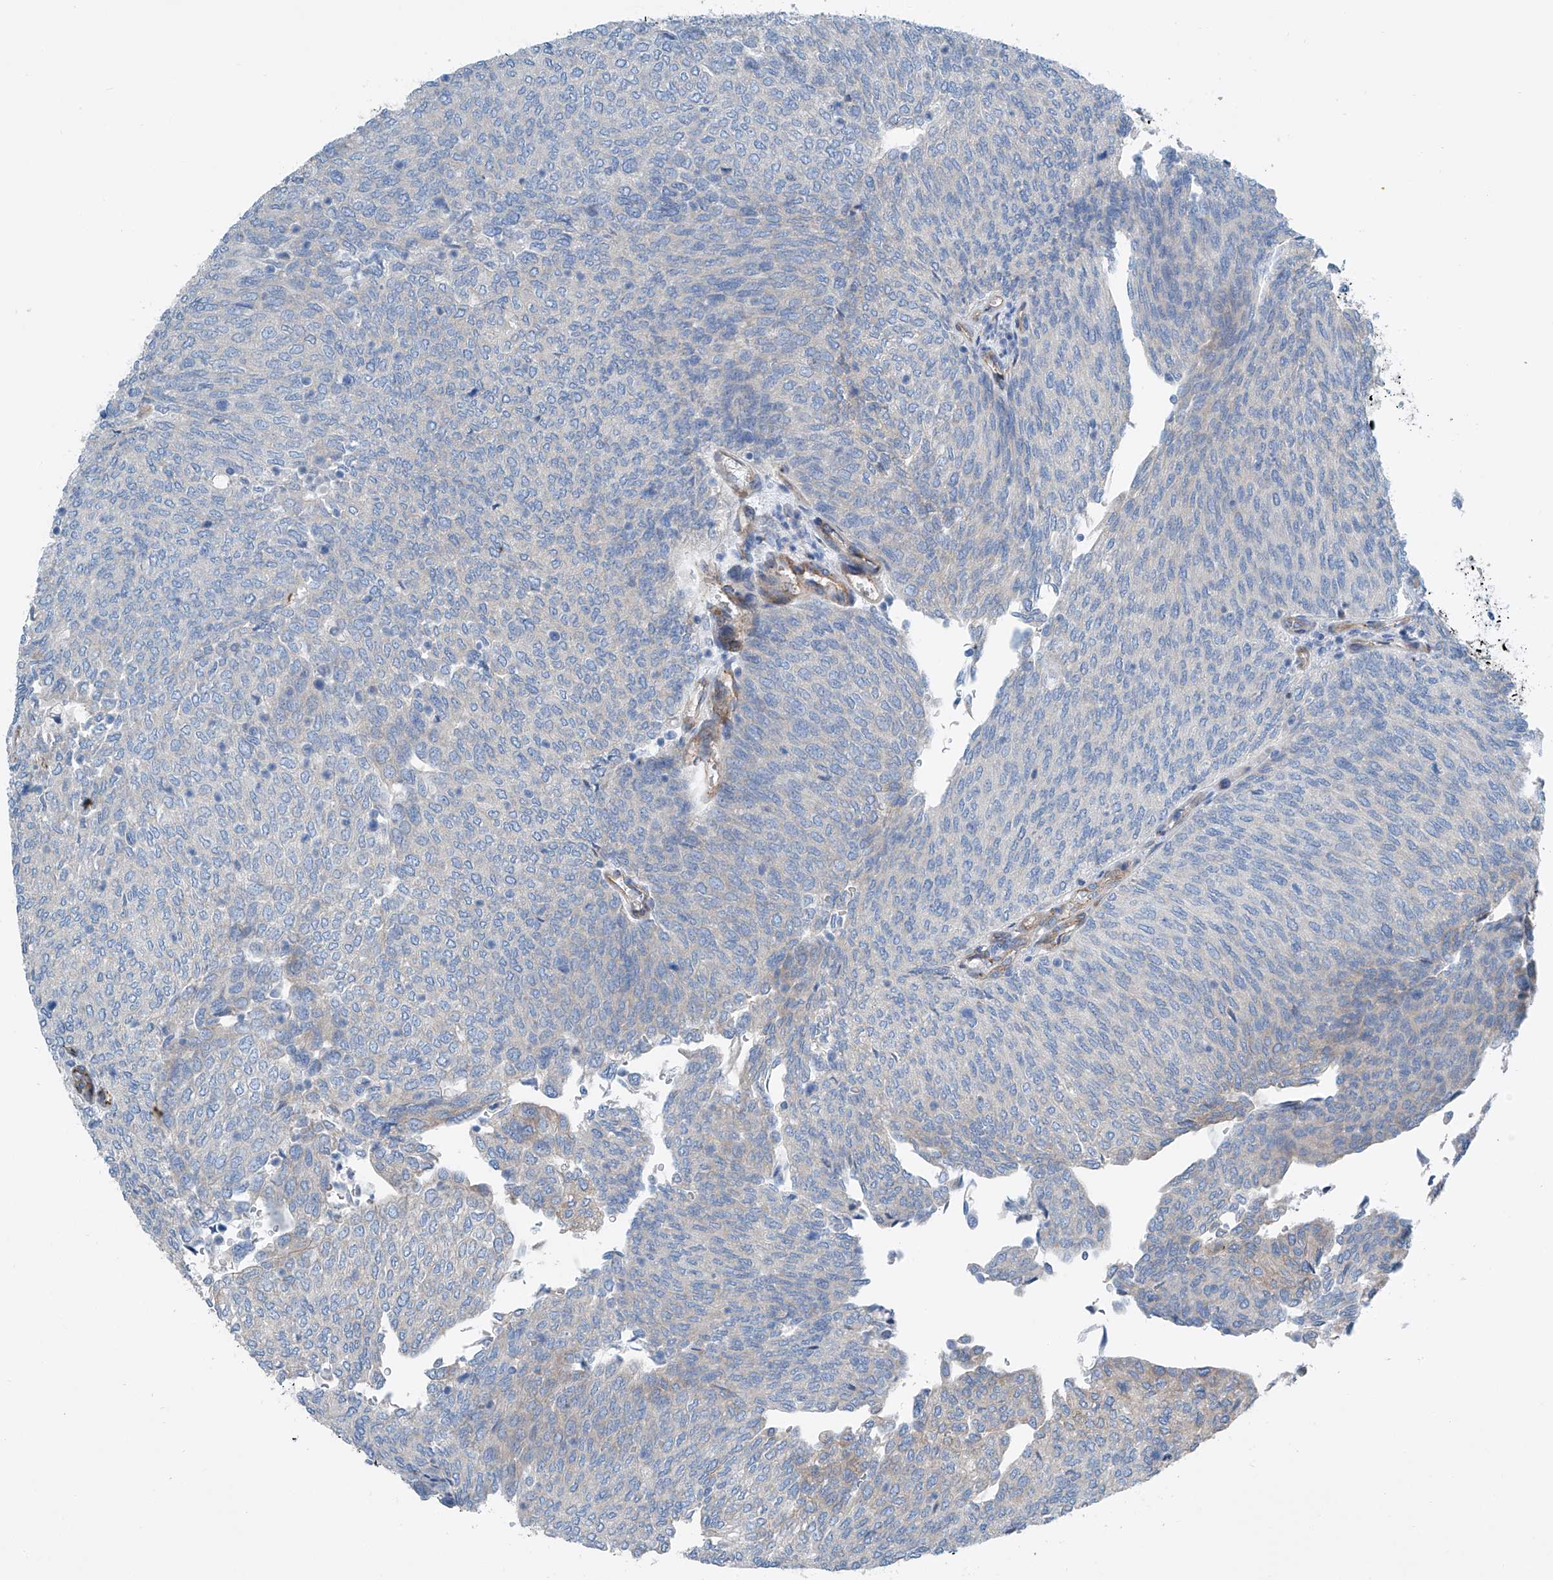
{"staining": {"intensity": "negative", "quantity": "none", "location": "none"}, "tissue": "urothelial cancer", "cell_type": "Tumor cells", "image_type": "cancer", "snomed": [{"axis": "morphology", "description": "Urothelial carcinoma, Low grade"}, {"axis": "topography", "description": "Urinary bladder"}], "caption": "This is a image of immunohistochemistry (IHC) staining of low-grade urothelial carcinoma, which shows no expression in tumor cells.", "gene": "THEMIS2", "patient": {"sex": "female", "age": 79}}